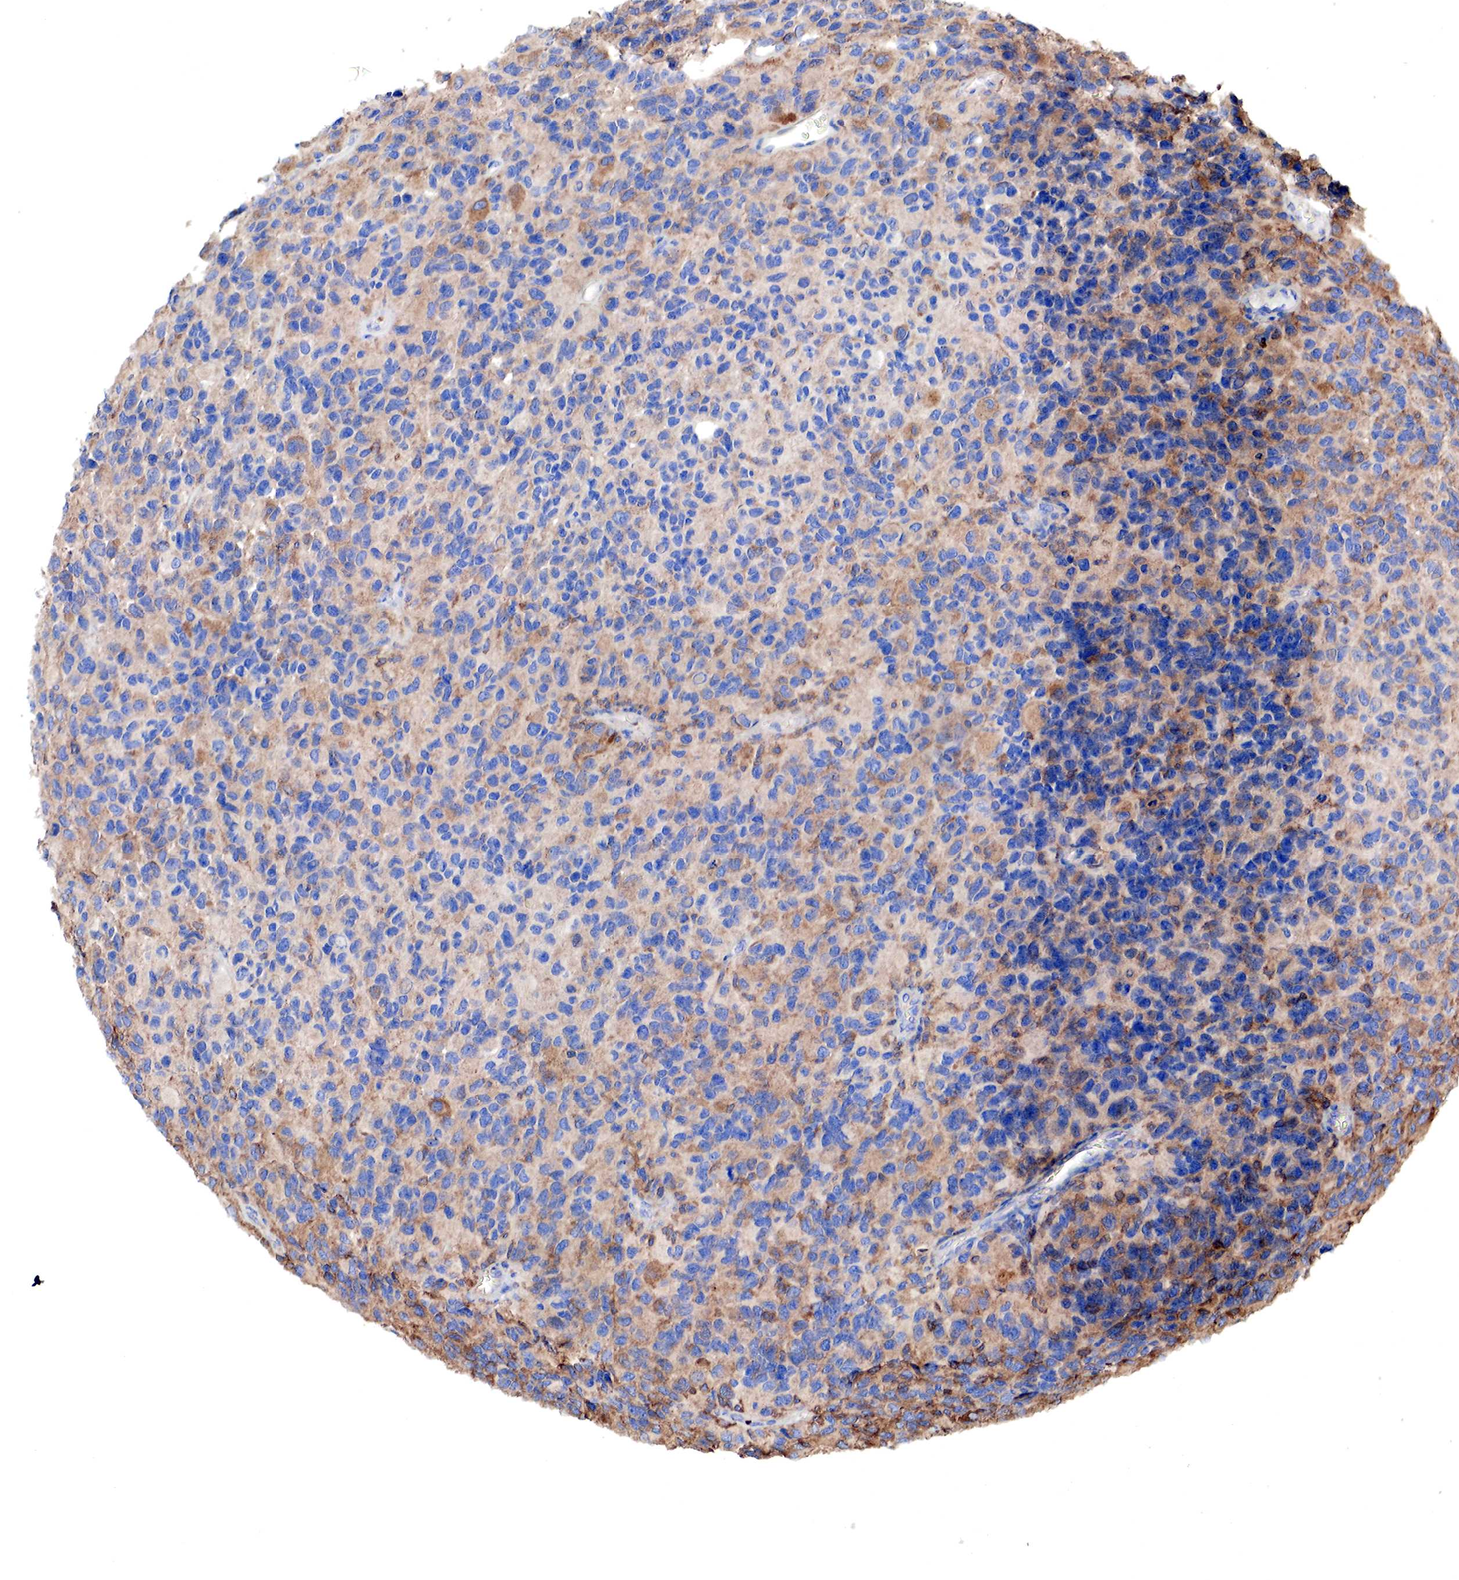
{"staining": {"intensity": "moderate", "quantity": "25%-75%", "location": "cytoplasmic/membranous"}, "tissue": "glioma", "cell_type": "Tumor cells", "image_type": "cancer", "snomed": [{"axis": "morphology", "description": "Glioma, malignant, High grade"}, {"axis": "topography", "description": "Brain"}], "caption": "IHC (DAB) staining of glioma exhibits moderate cytoplasmic/membranous protein staining in approximately 25%-75% of tumor cells.", "gene": "G6PD", "patient": {"sex": "male", "age": 77}}